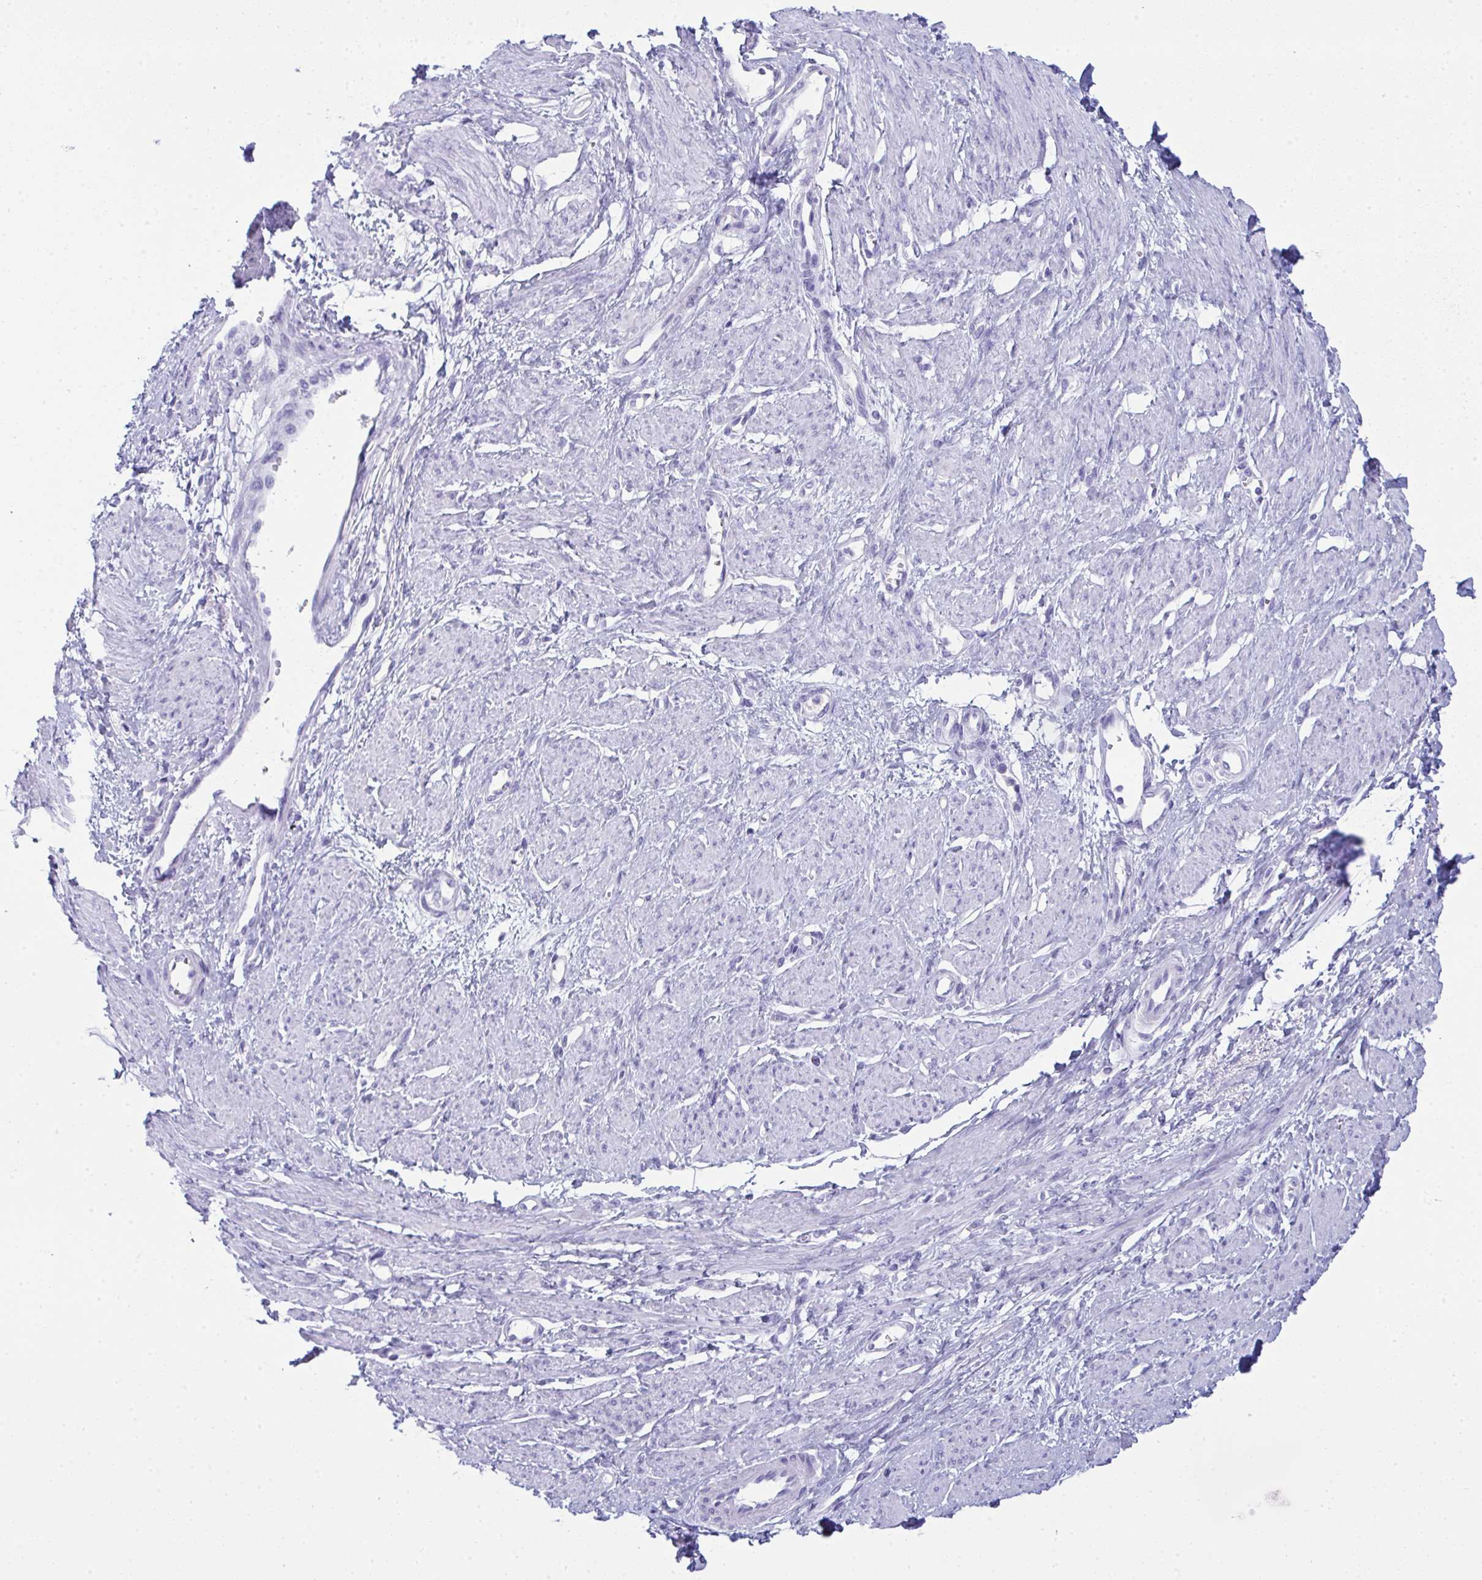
{"staining": {"intensity": "negative", "quantity": "none", "location": "none"}, "tissue": "smooth muscle", "cell_type": "Smooth muscle cells", "image_type": "normal", "snomed": [{"axis": "morphology", "description": "Normal tissue, NOS"}, {"axis": "topography", "description": "Smooth muscle"}, {"axis": "topography", "description": "Uterus"}], "caption": "Immunohistochemistry (IHC) of normal human smooth muscle demonstrates no staining in smooth muscle cells. (DAB IHC visualized using brightfield microscopy, high magnification).", "gene": "JCHAIN", "patient": {"sex": "female", "age": 39}}